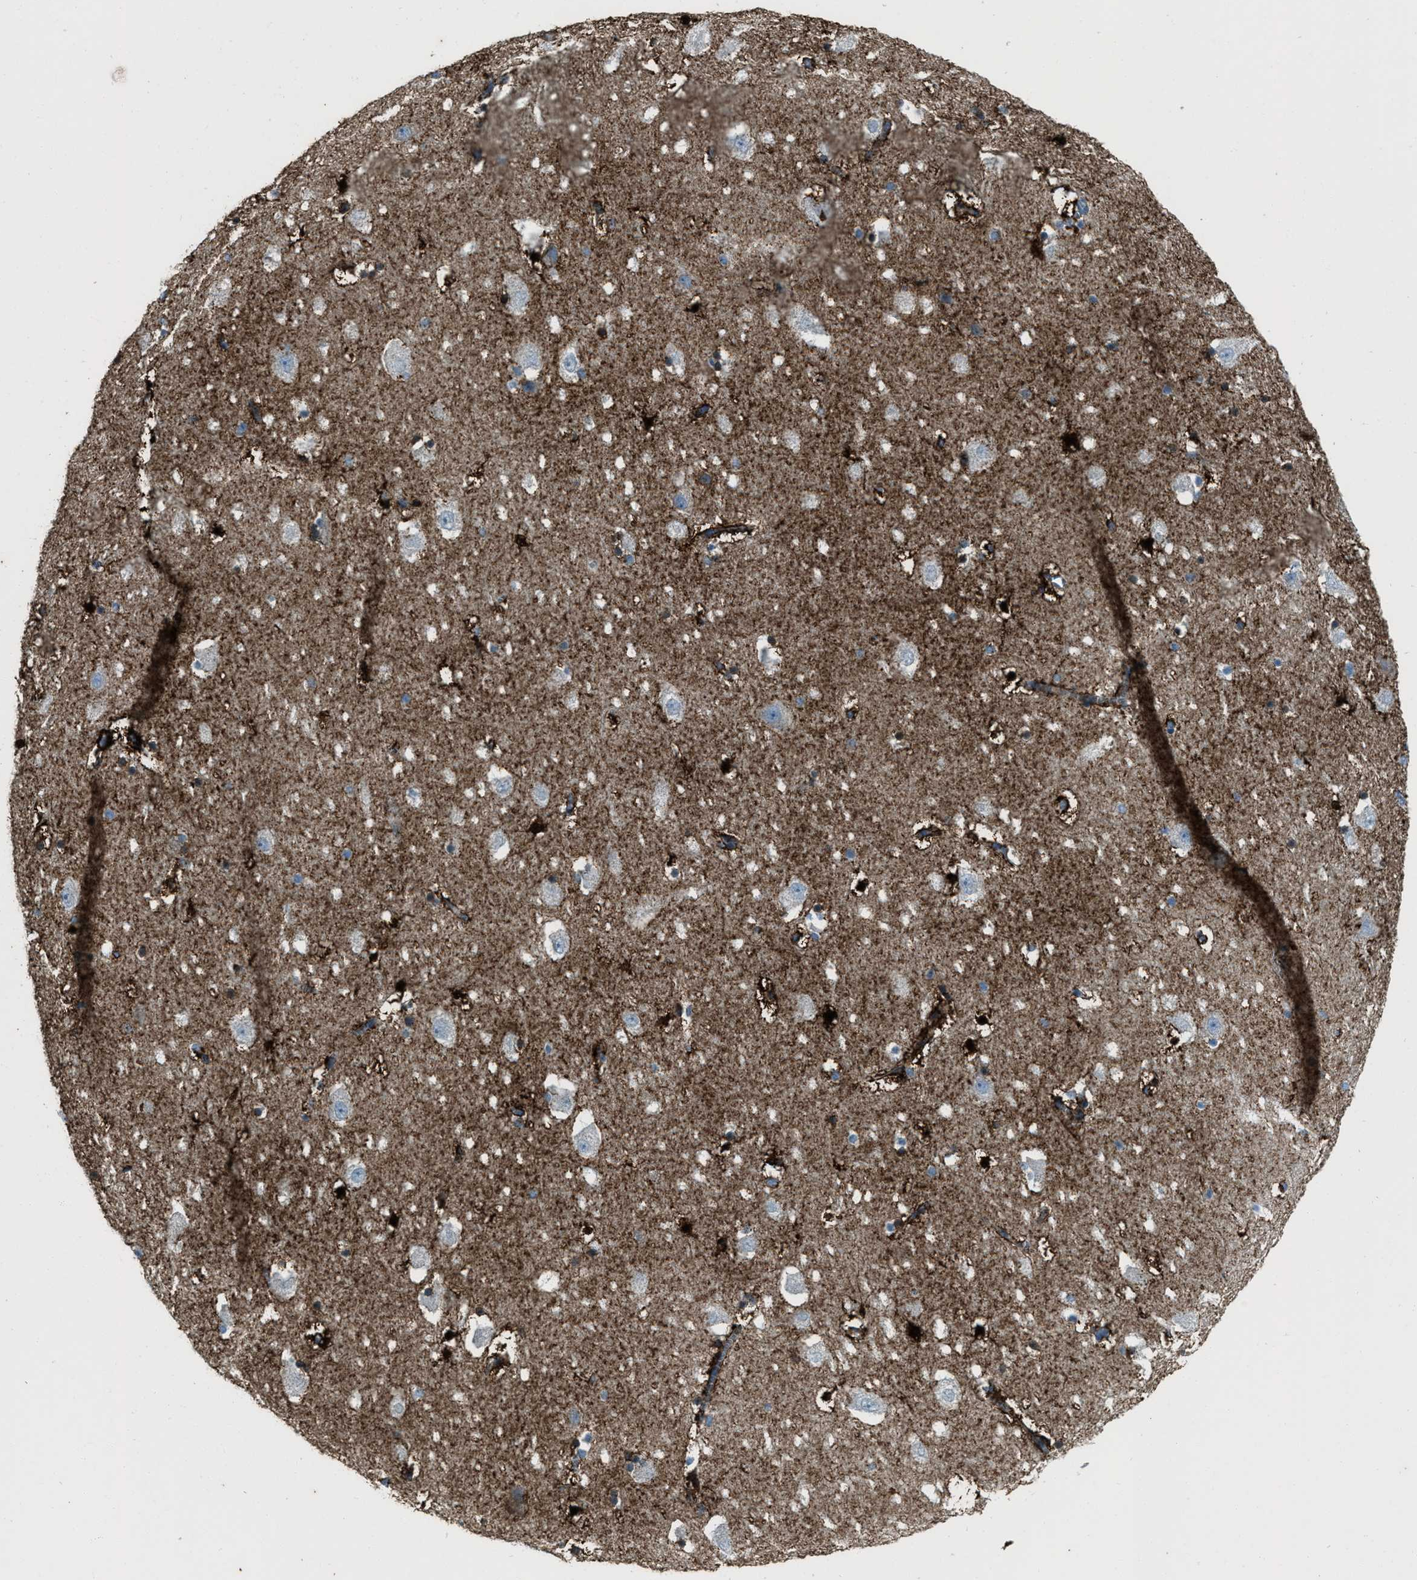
{"staining": {"intensity": "strong", "quantity": "25%-75%", "location": "cytoplasmic/membranous"}, "tissue": "hippocampus", "cell_type": "Glial cells", "image_type": "normal", "snomed": [{"axis": "morphology", "description": "Normal tissue, NOS"}, {"axis": "topography", "description": "Hippocampus"}], "caption": "A brown stain labels strong cytoplasmic/membranous expression of a protein in glial cells of normal human hippocampus. (Brightfield microscopy of DAB IHC at high magnification).", "gene": "SVIL", "patient": {"sex": "male", "age": 45}}